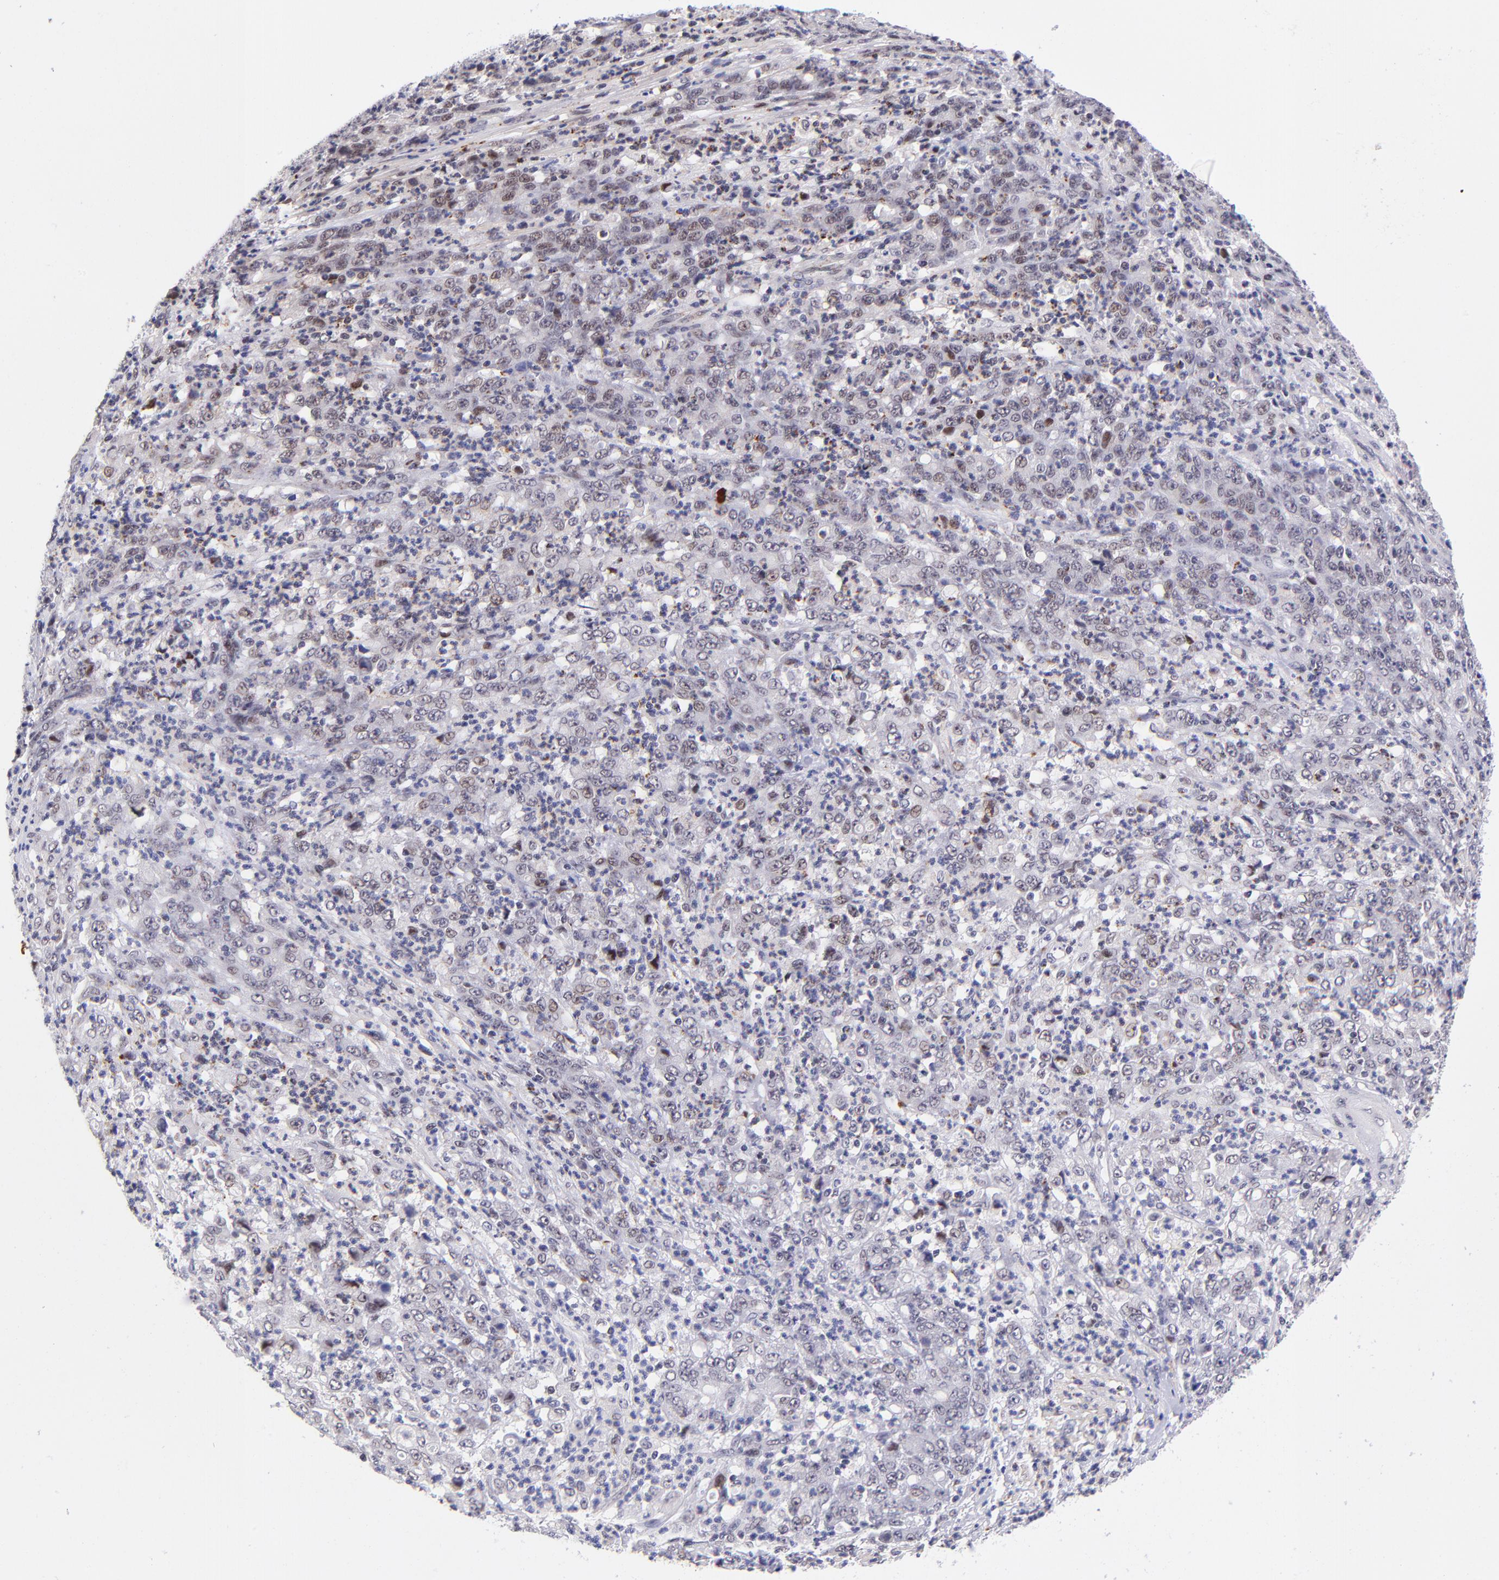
{"staining": {"intensity": "negative", "quantity": "none", "location": "none"}, "tissue": "stomach cancer", "cell_type": "Tumor cells", "image_type": "cancer", "snomed": [{"axis": "morphology", "description": "Adenocarcinoma, NOS"}, {"axis": "topography", "description": "Stomach, lower"}], "caption": "High magnification brightfield microscopy of stomach cancer stained with DAB (brown) and counterstained with hematoxylin (blue): tumor cells show no significant expression. (DAB immunohistochemistry visualized using brightfield microscopy, high magnification).", "gene": "SOX6", "patient": {"sex": "female", "age": 71}}